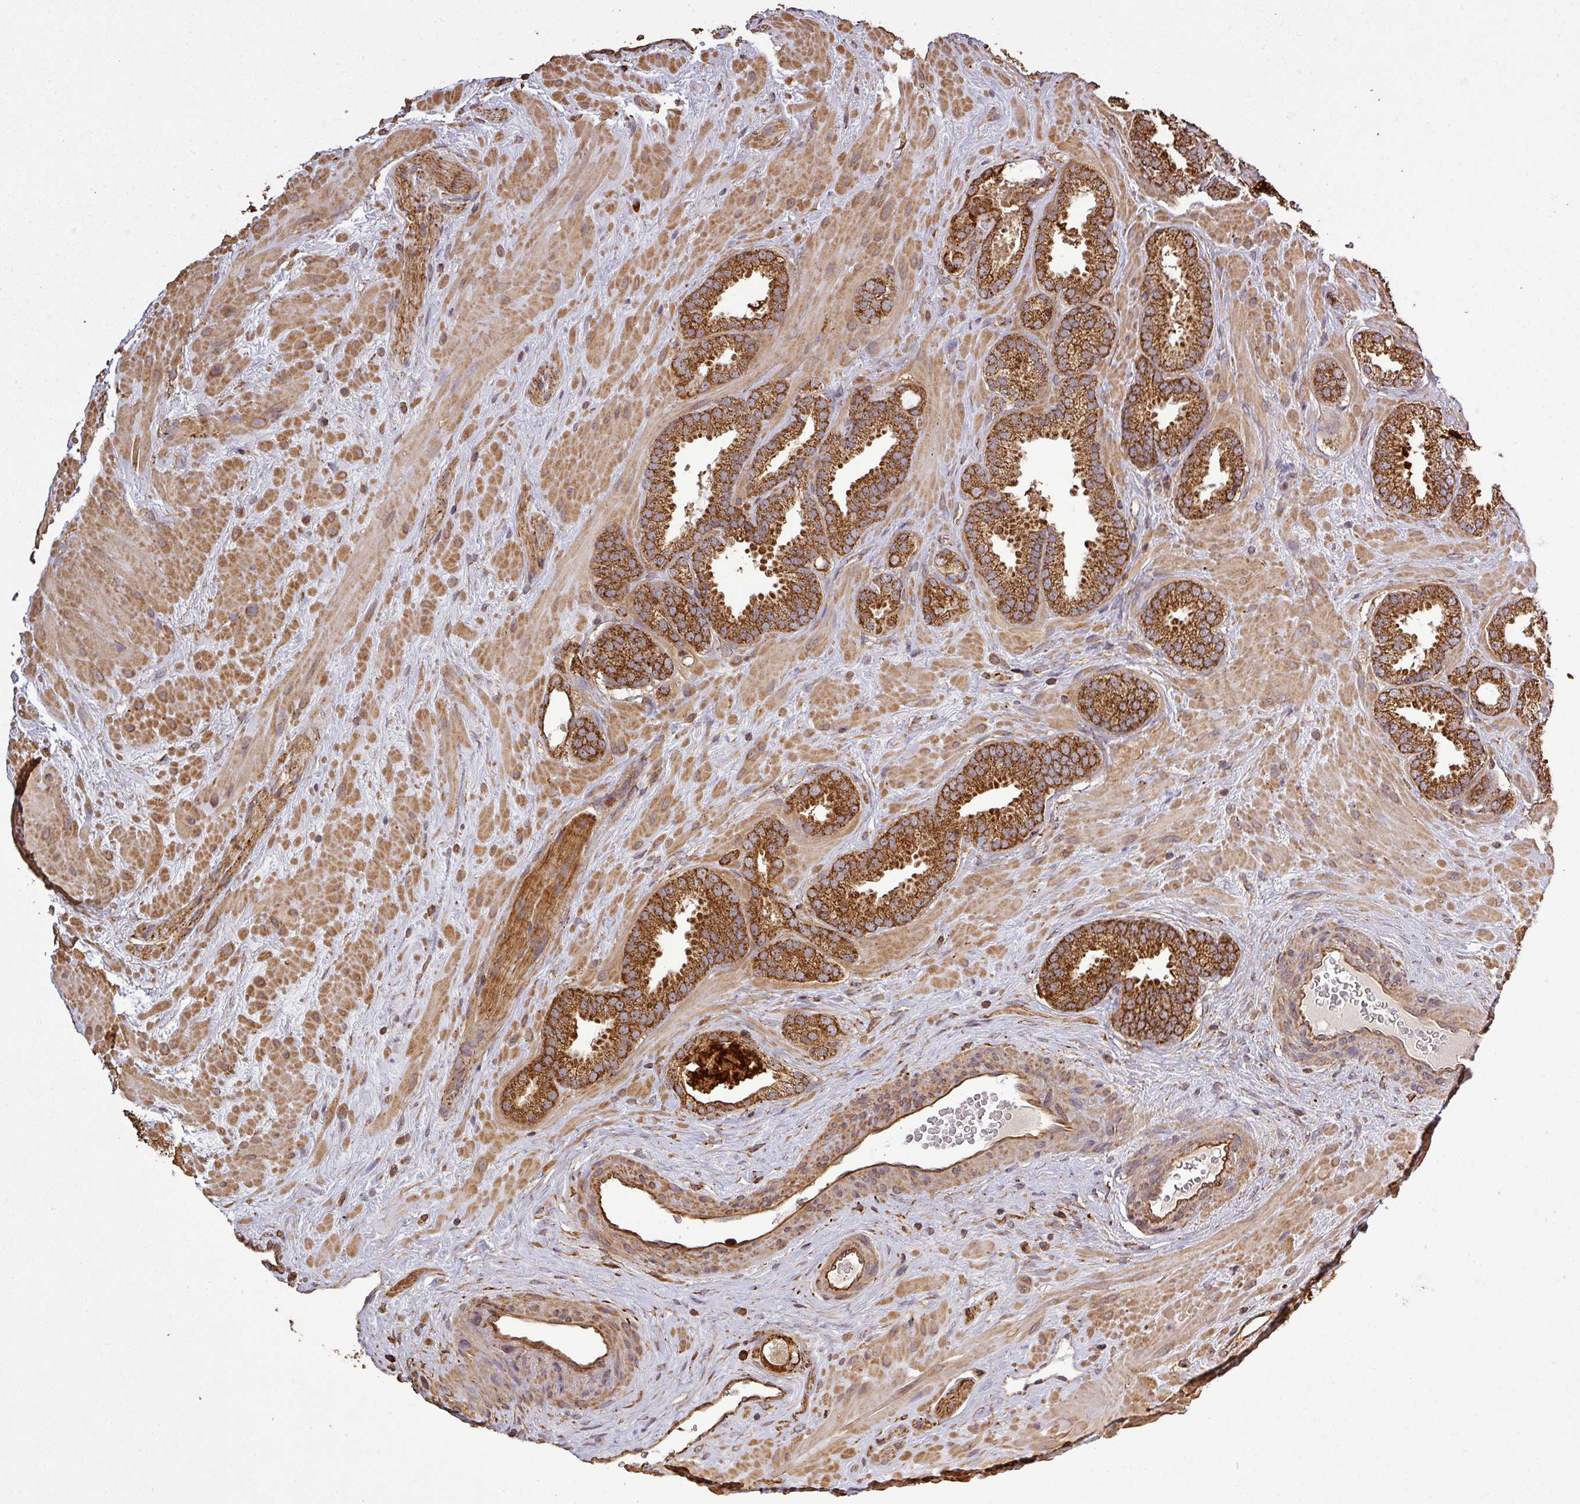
{"staining": {"intensity": "strong", "quantity": ">75%", "location": "cytoplasmic/membranous"}, "tissue": "prostate cancer", "cell_type": "Tumor cells", "image_type": "cancer", "snomed": [{"axis": "morphology", "description": "Adenocarcinoma, Low grade"}, {"axis": "topography", "description": "Prostate"}], "caption": "Immunohistochemical staining of human prostate cancer (adenocarcinoma (low-grade)) demonstrates high levels of strong cytoplasmic/membranous positivity in approximately >75% of tumor cells.", "gene": "PLEKHM1", "patient": {"sex": "male", "age": 62}}